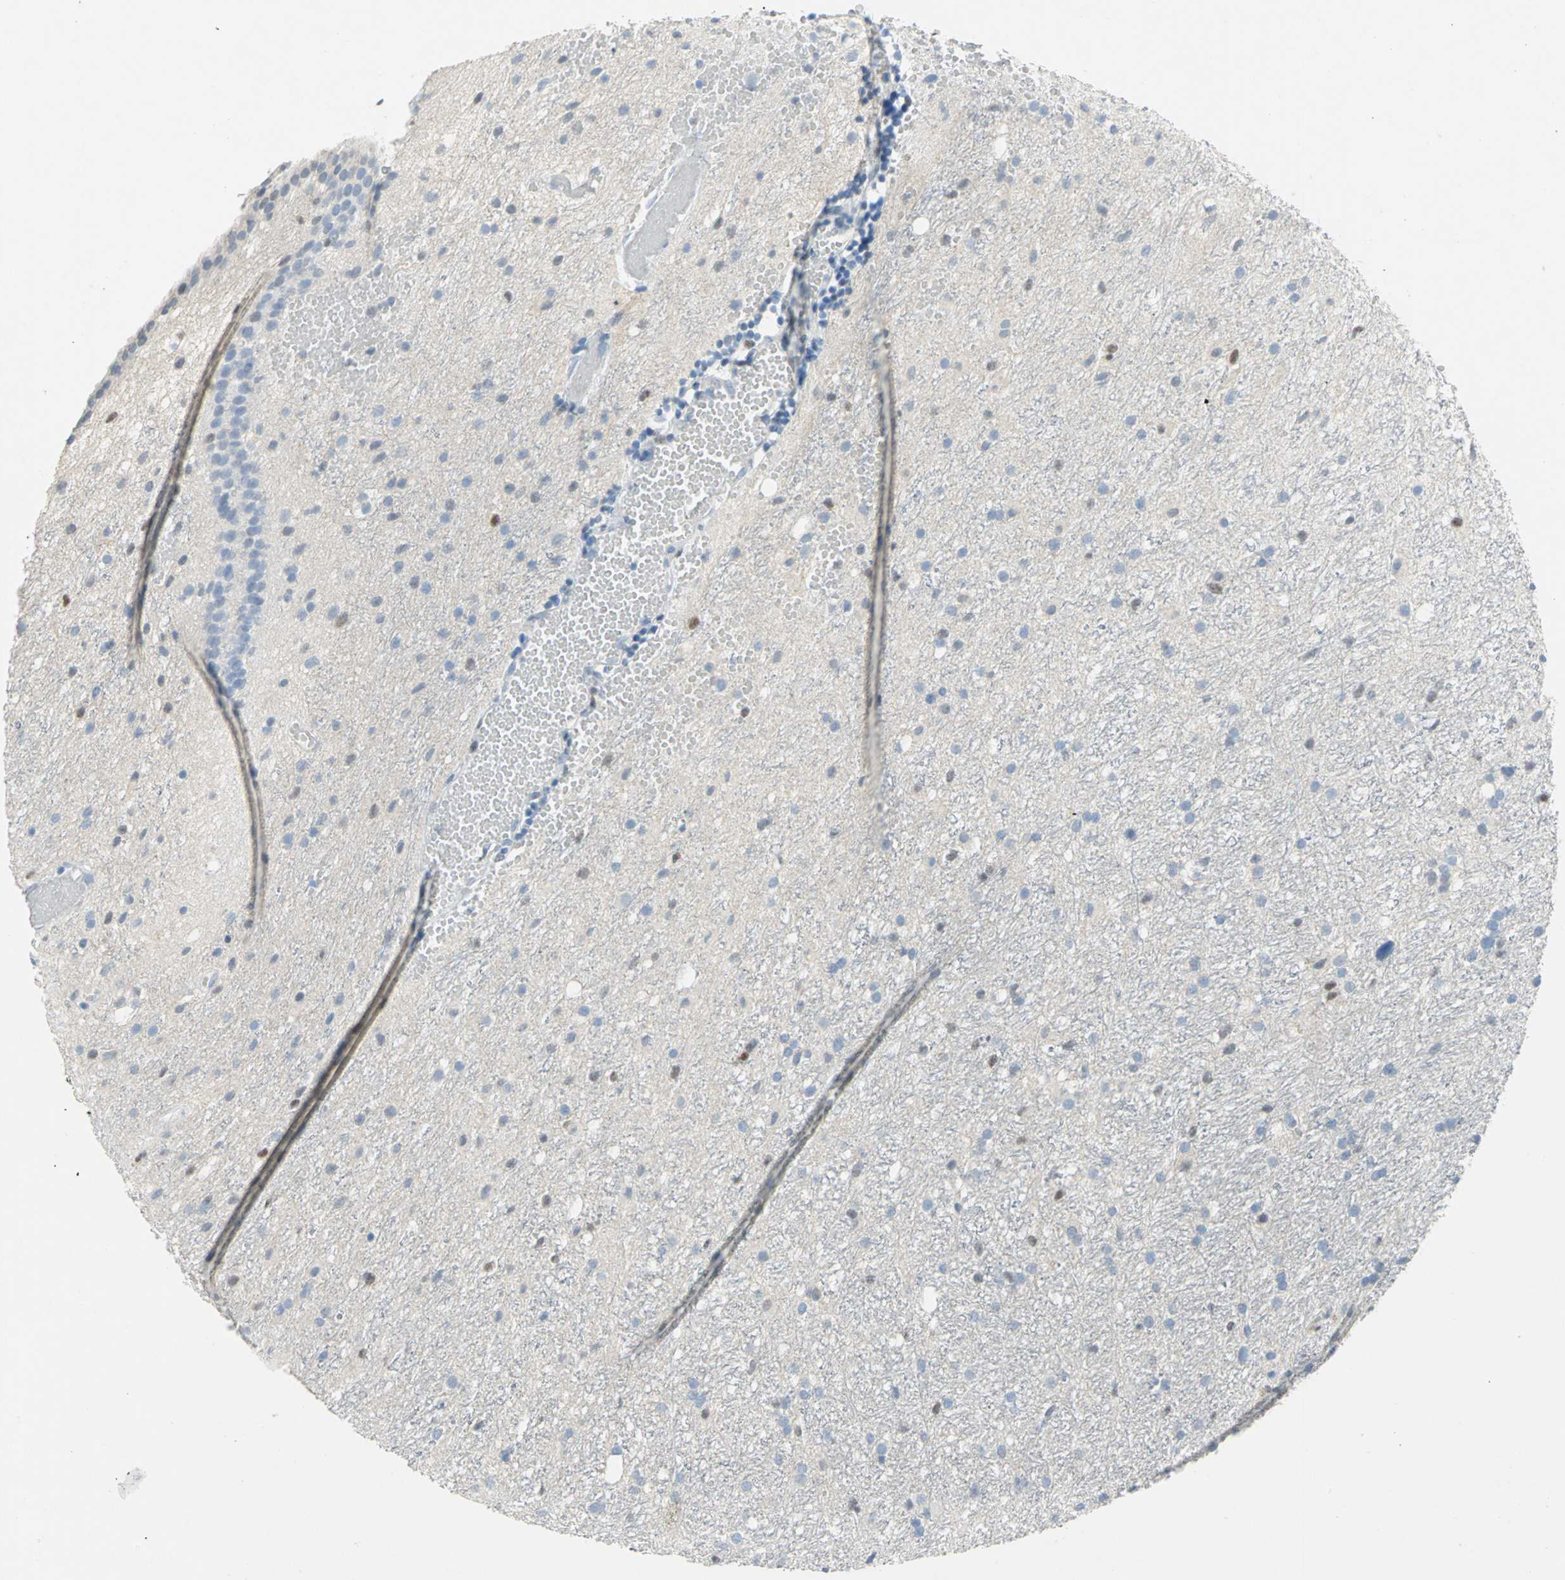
{"staining": {"intensity": "moderate", "quantity": "25%-75%", "location": "nuclear"}, "tissue": "glioma", "cell_type": "Tumor cells", "image_type": "cancer", "snomed": [{"axis": "morphology", "description": "Glioma, malignant, High grade"}, {"axis": "topography", "description": "Brain"}], "caption": "Immunohistochemical staining of human glioma shows medium levels of moderate nuclear staining in about 25%-75% of tumor cells.", "gene": "NAB2", "patient": {"sex": "female", "age": 59}}